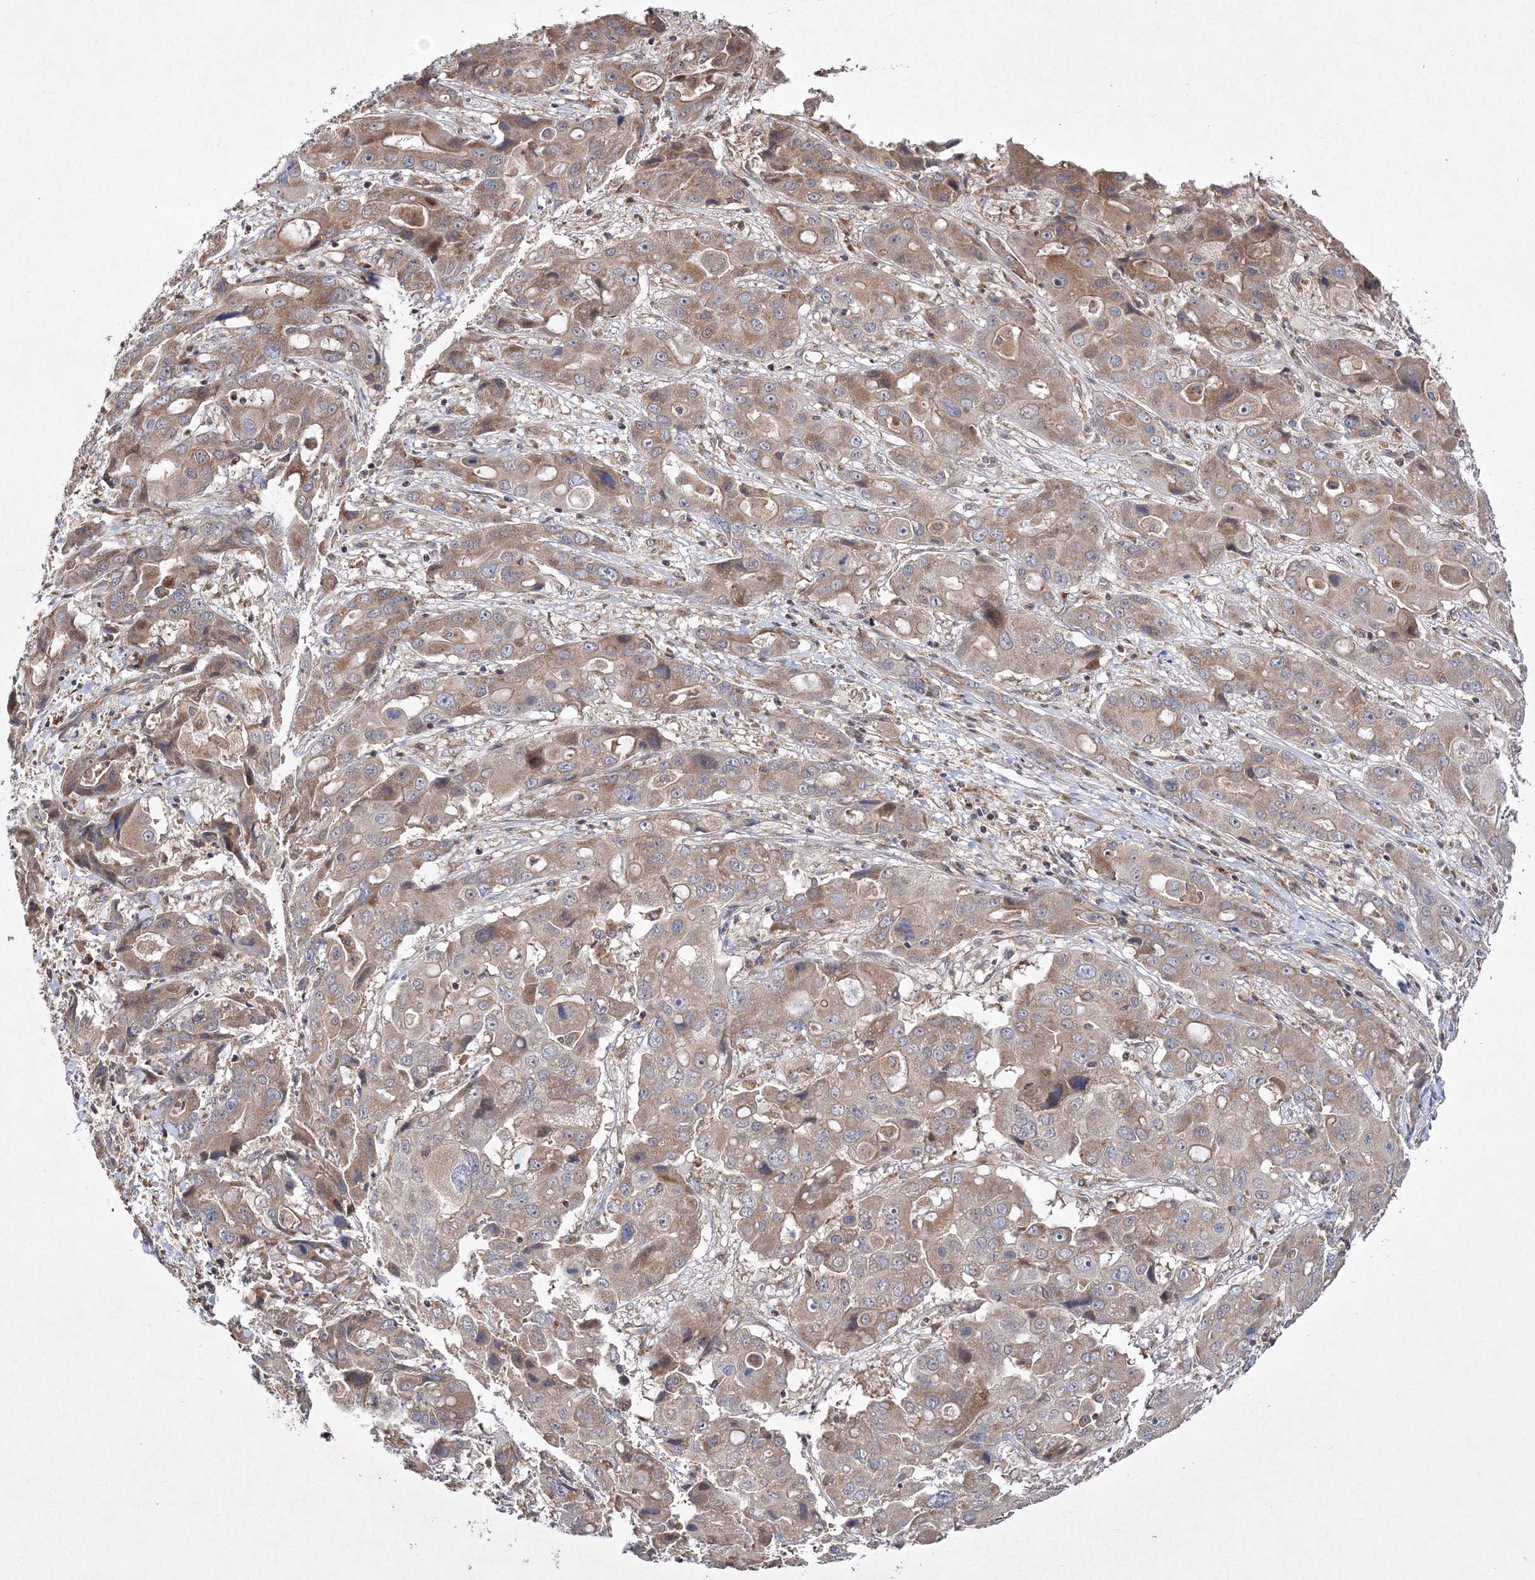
{"staining": {"intensity": "weak", "quantity": ">75%", "location": "cytoplasmic/membranous"}, "tissue": "liver cancer", "cell_type": "Tumor cells", "image_type": "cancer", "snomed": [{"axis": "morphology", "description": "Cholangiocarcinoma"}, {"axis": "topography", "description": "Liver"}], "caption": "Human liver cancer (cholangiocarcinoma) stained with a brown dye demonstrates weak cytoplasmic/membranous positive expression in about >75% of tumor cells.", "gene": "DNAJC13", "patient": {"sex": "male", "age": 67}}